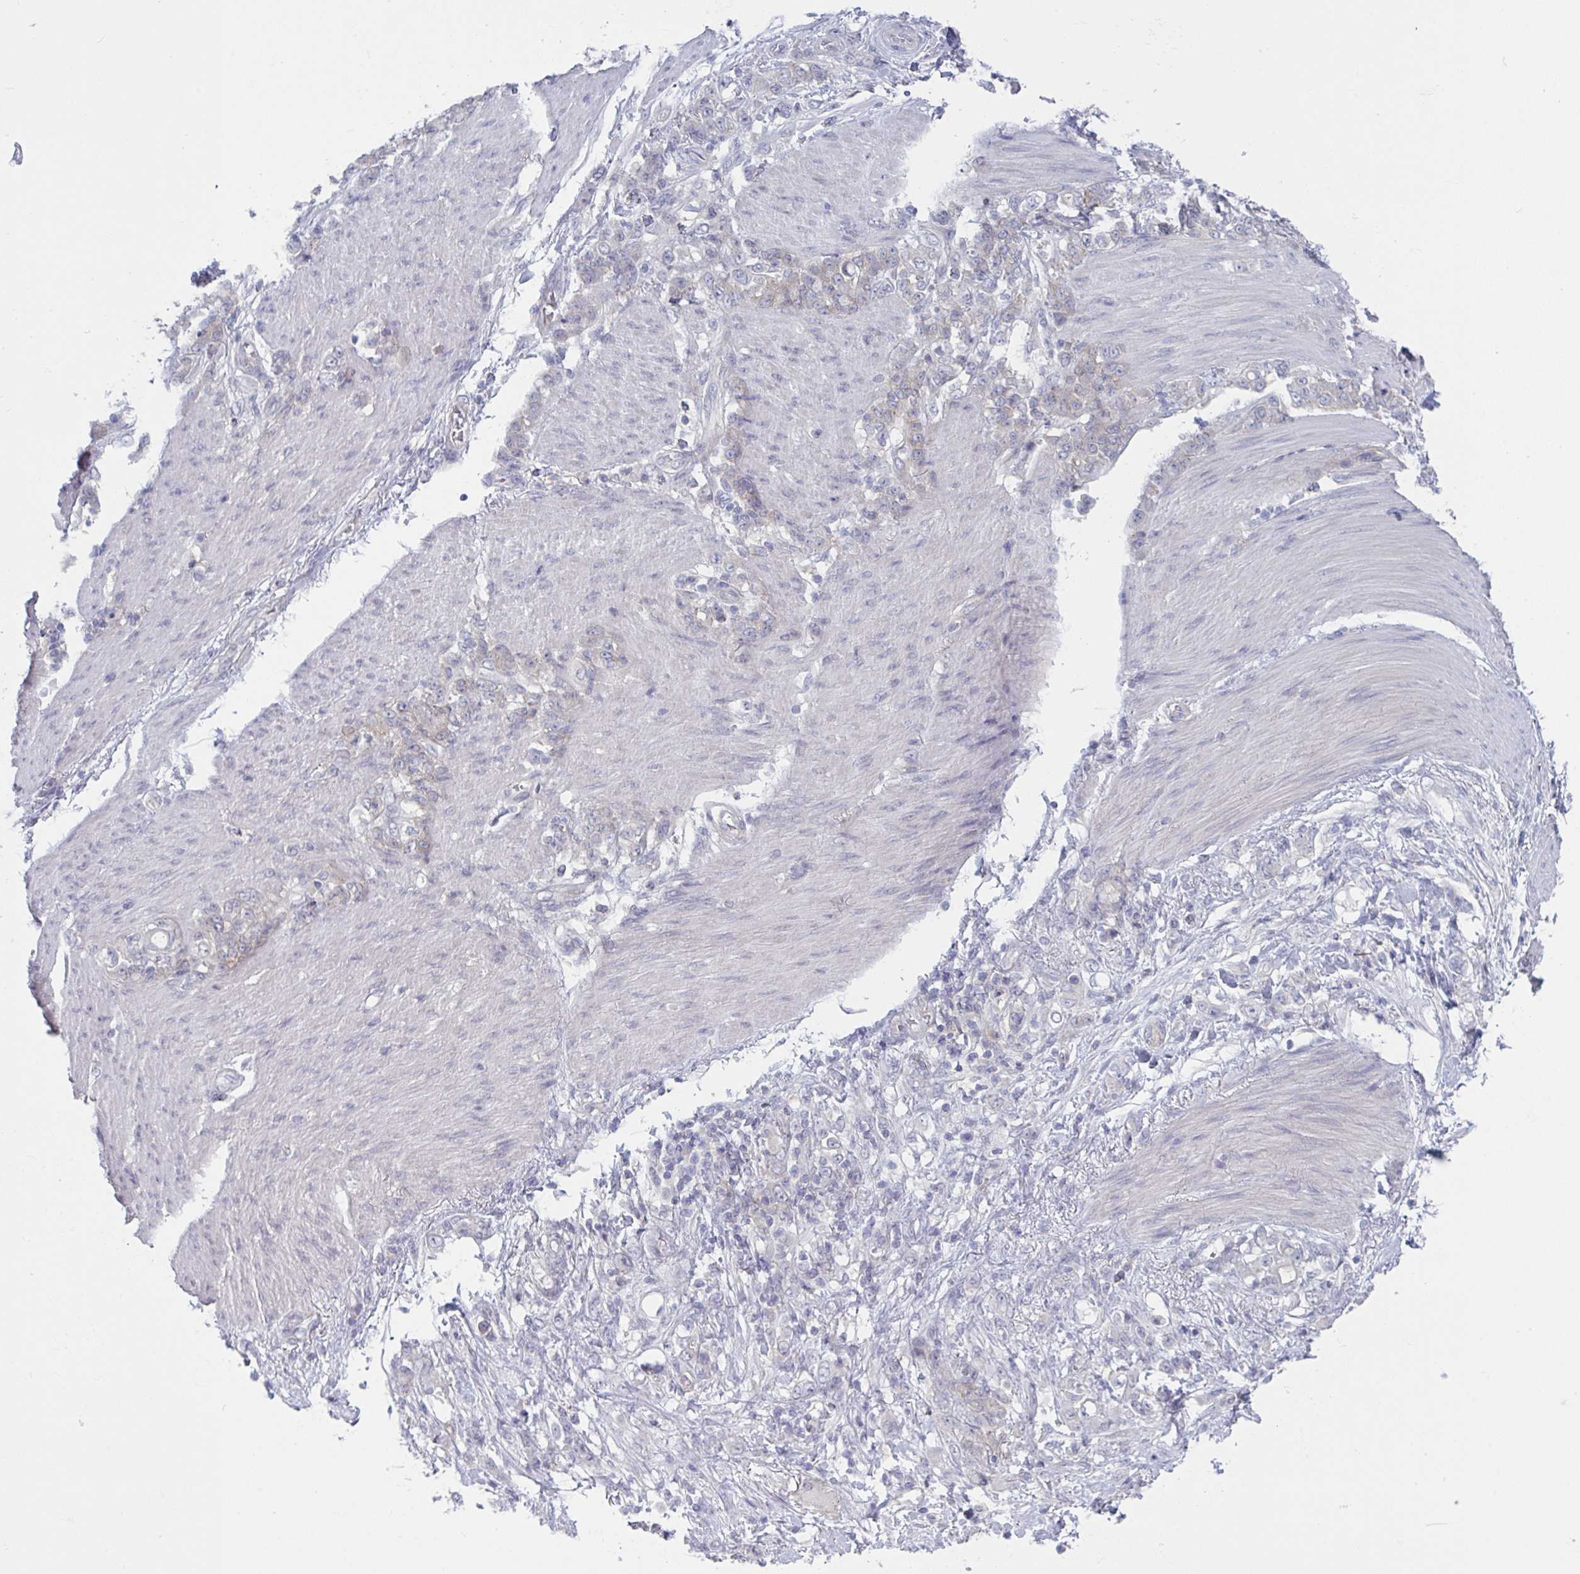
{"staining": {"intensity": "negative", "quantity": "none", "location": "none"}, "tissue": "stomach cancer", "cell_type": "Tumor cells", "image_type": "cancer", "snomed": [{"axis": "morphology", "description": "Adenocarcinoma, NOS"}, {"axis": "topography", "description": "Stomach"}], "caption": "DAB immunohistochemical staining of human adenocarcinoma (stomach) shows no significant staining in tumor cells. The staining is performed using DAB (3,3'-diaminobenzidine) brown chromogen with nuclei counter-stained in using hematoxylin.", "gene": "STK26", "patient": {"sex": "female", "age": 79}}